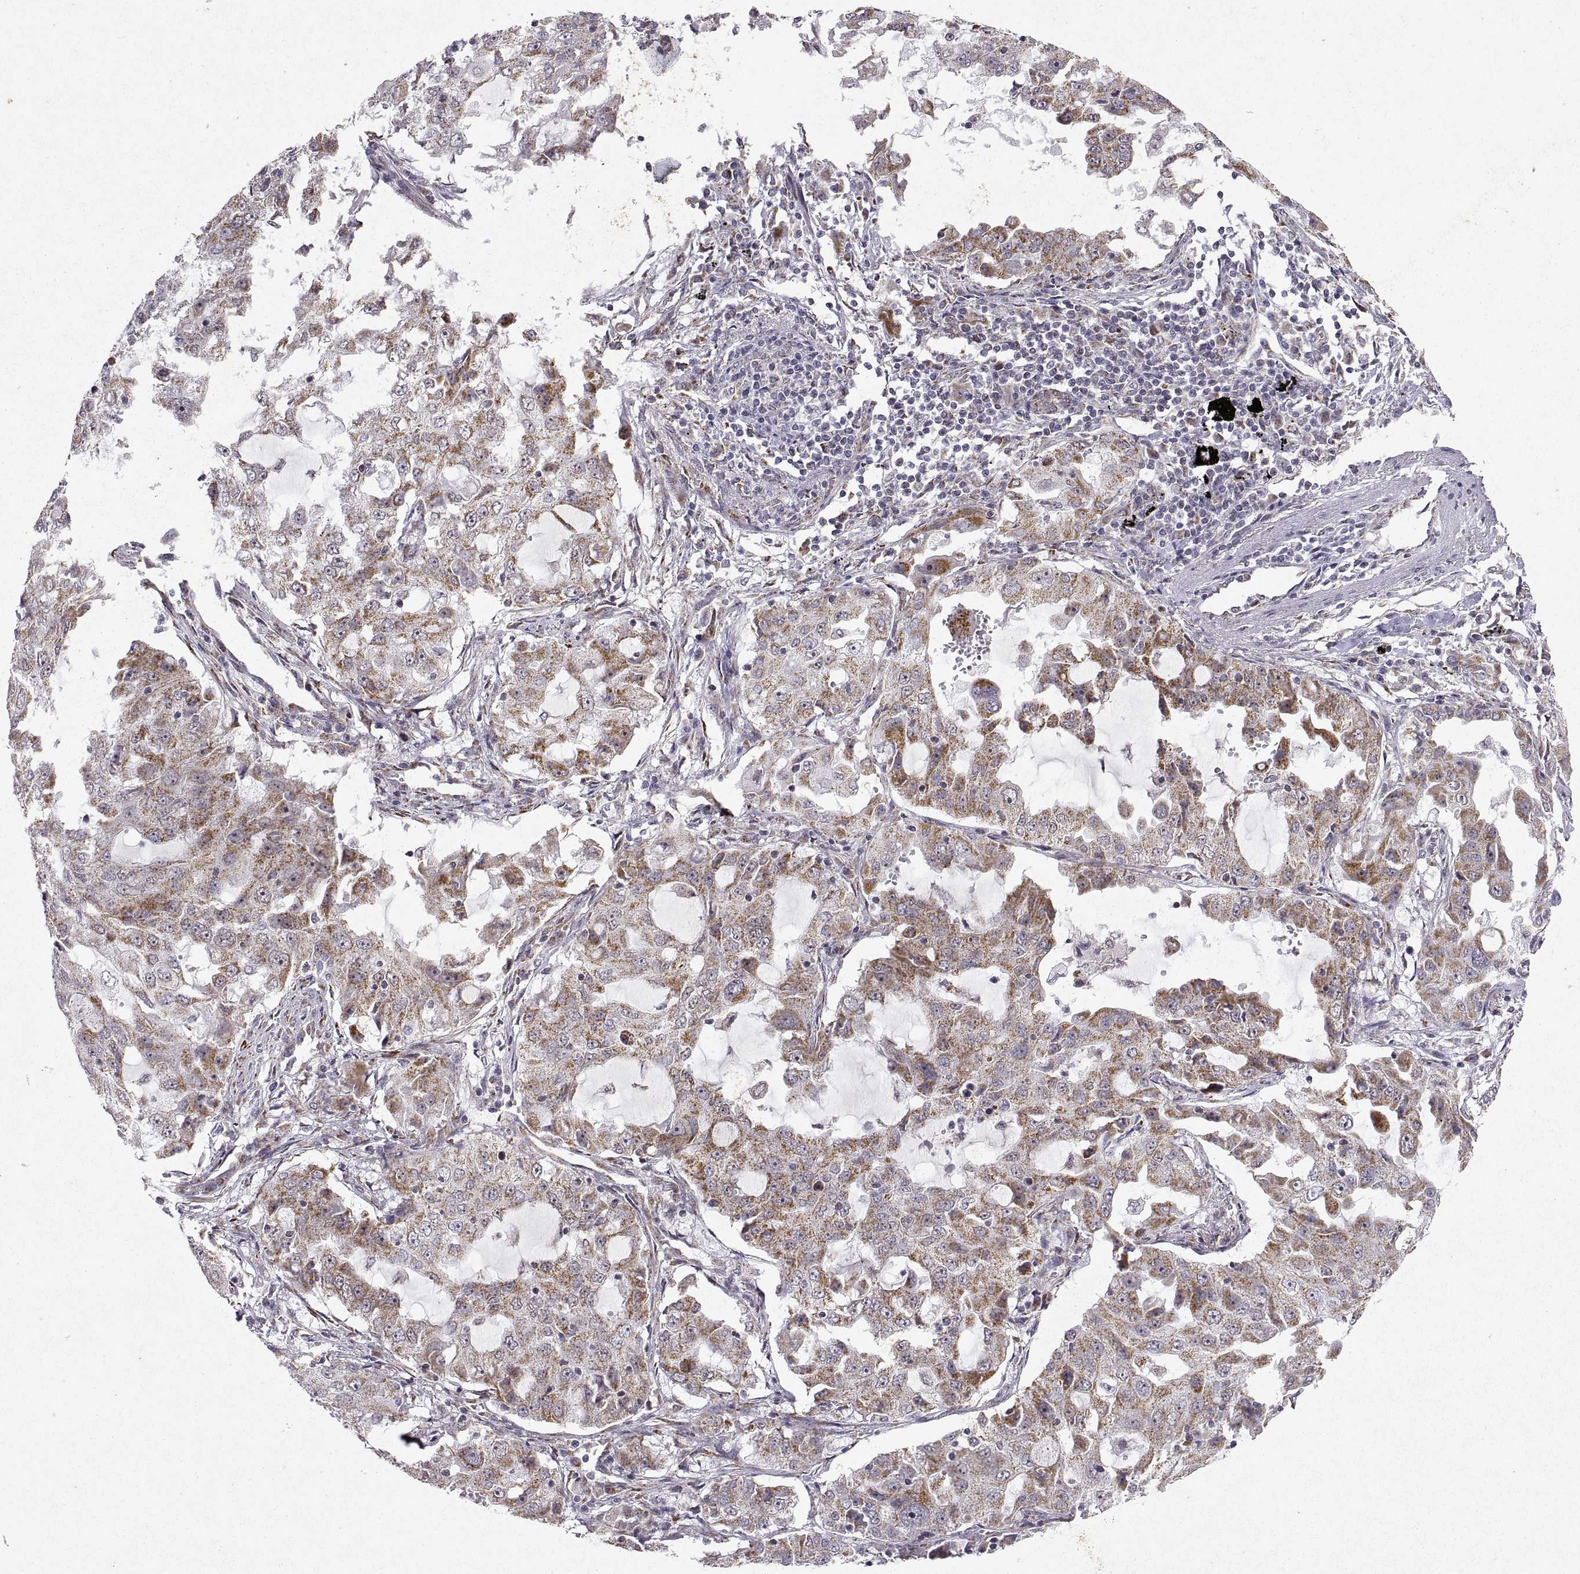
{"staining": {"intensity": "moderate", "quantity": ">75%", "location": "cytoplasmic/membranous"}, "tissue": "lung cancer", "cell_type": "Tumor cells", "image_type": "cancer", "snomed": [{"axis": "morphology", "description": "Adenocarcinoma, NOS"}, {"axis": "topography", "description": "Lung"}], "caption": "Lung cancer stained with DAB immunohistochemistry exhibits medium levels of moderate cytoplasmic/membranous expression in approximately >75% of tumor cells.", "gene": "MANBAL", "patient": {"sex": "female", "age": 61}}